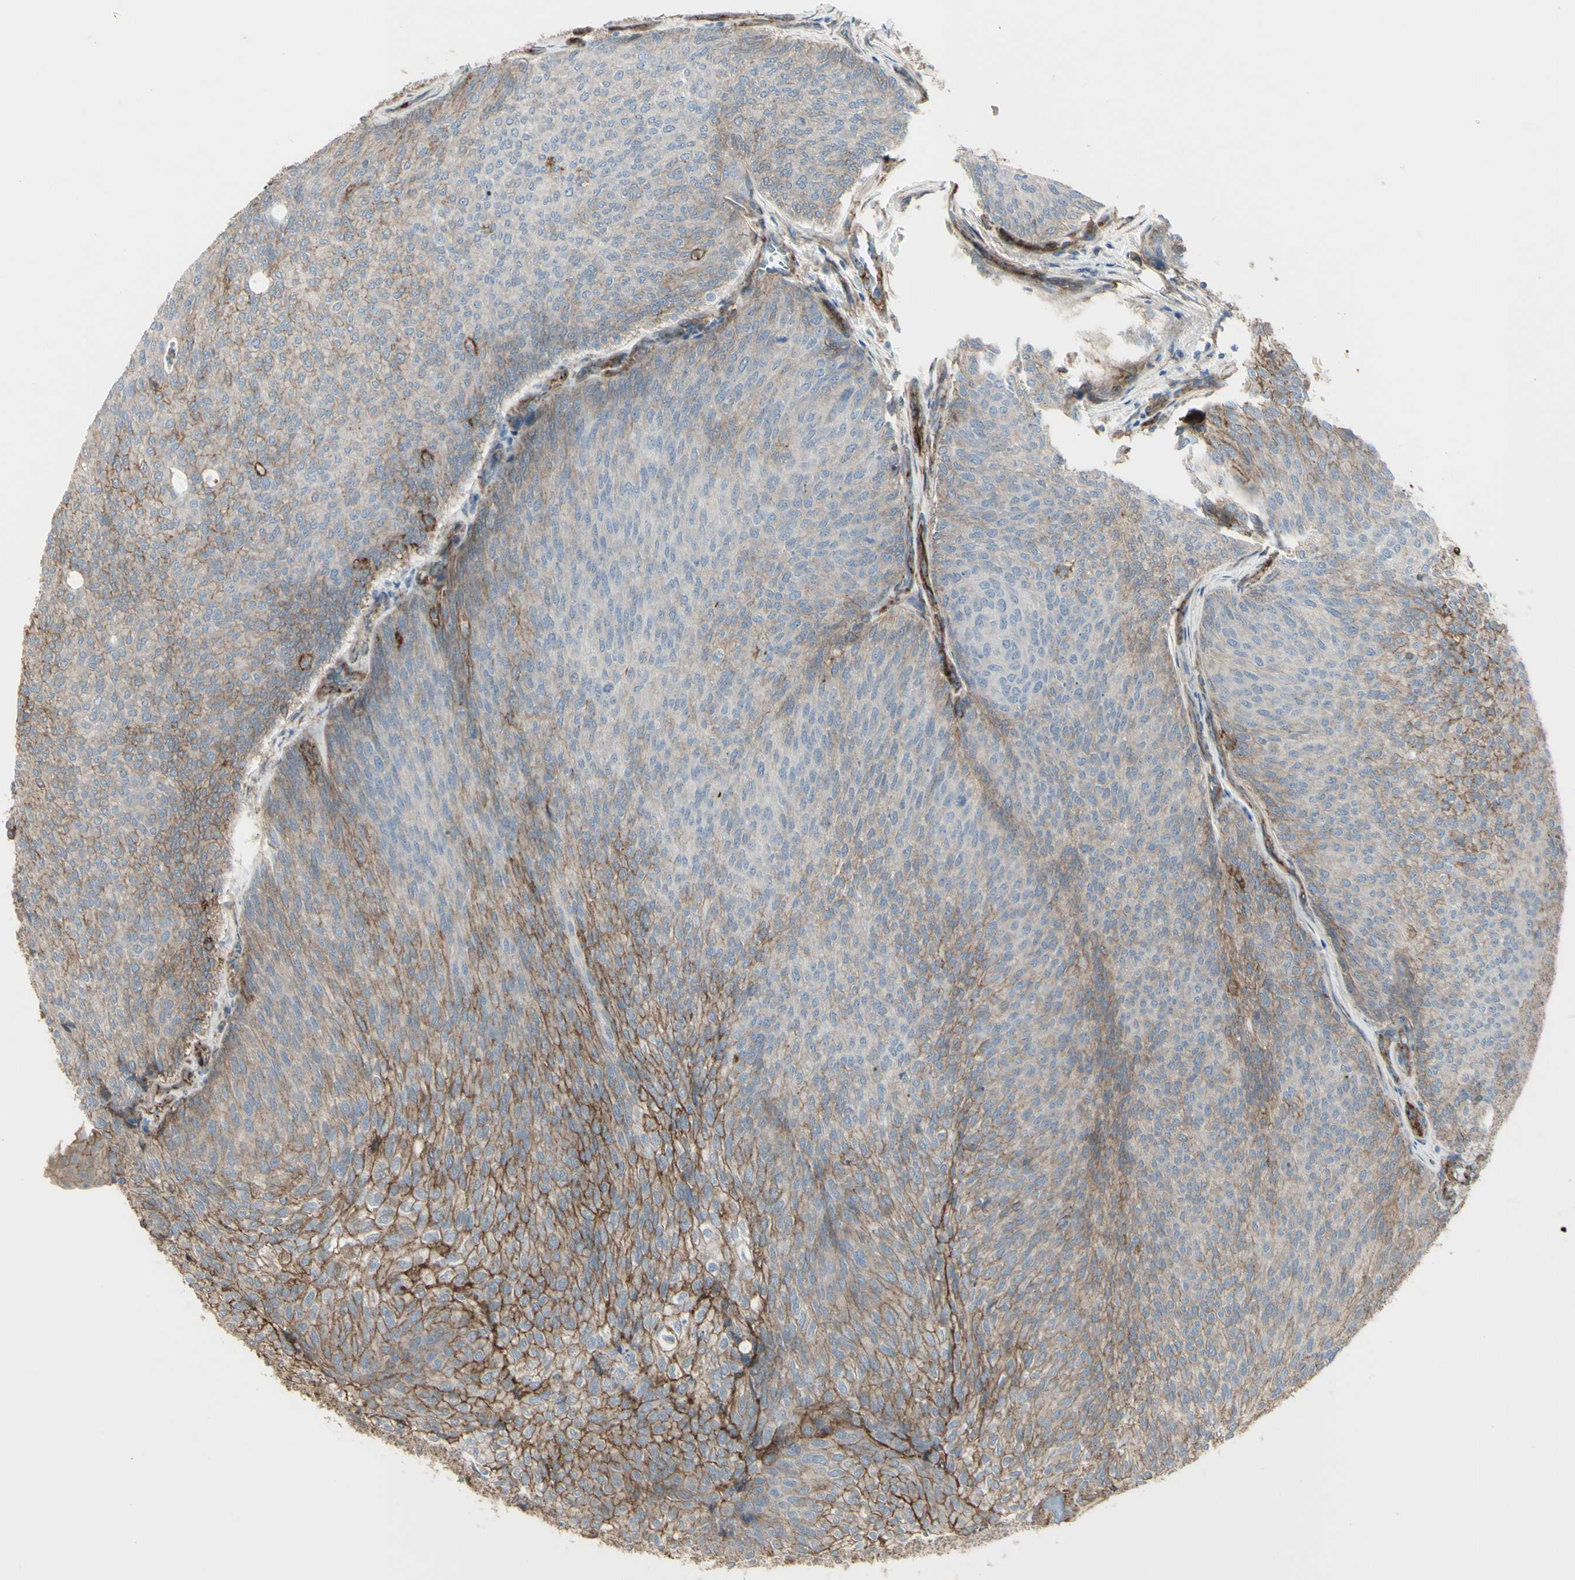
{"staining": {"intensity": "weak", "quantity": "25%-75%", "location": "cytoplasmic/membranous"}, "tissue": "urothelial cancer", "cell_type": "Tumor cells", "image_type": "cancer", "snomed": [{"axis": "morphology", "description": "Urothelial carcinoma, Low grade"}, {"axis": "topography", "description": "Urinary bladder"}], "caption": "This histopathology image displays low-grade urothelial carcinoma stained with immunohistochemistry to label a protein in brown. The cytoplasmic/membranous of tumor cells show weak positivity for the protein. Nuclei are counter-stained blue.", "gene": "CD276", "patient": {"sex": "female", "age": 79}}